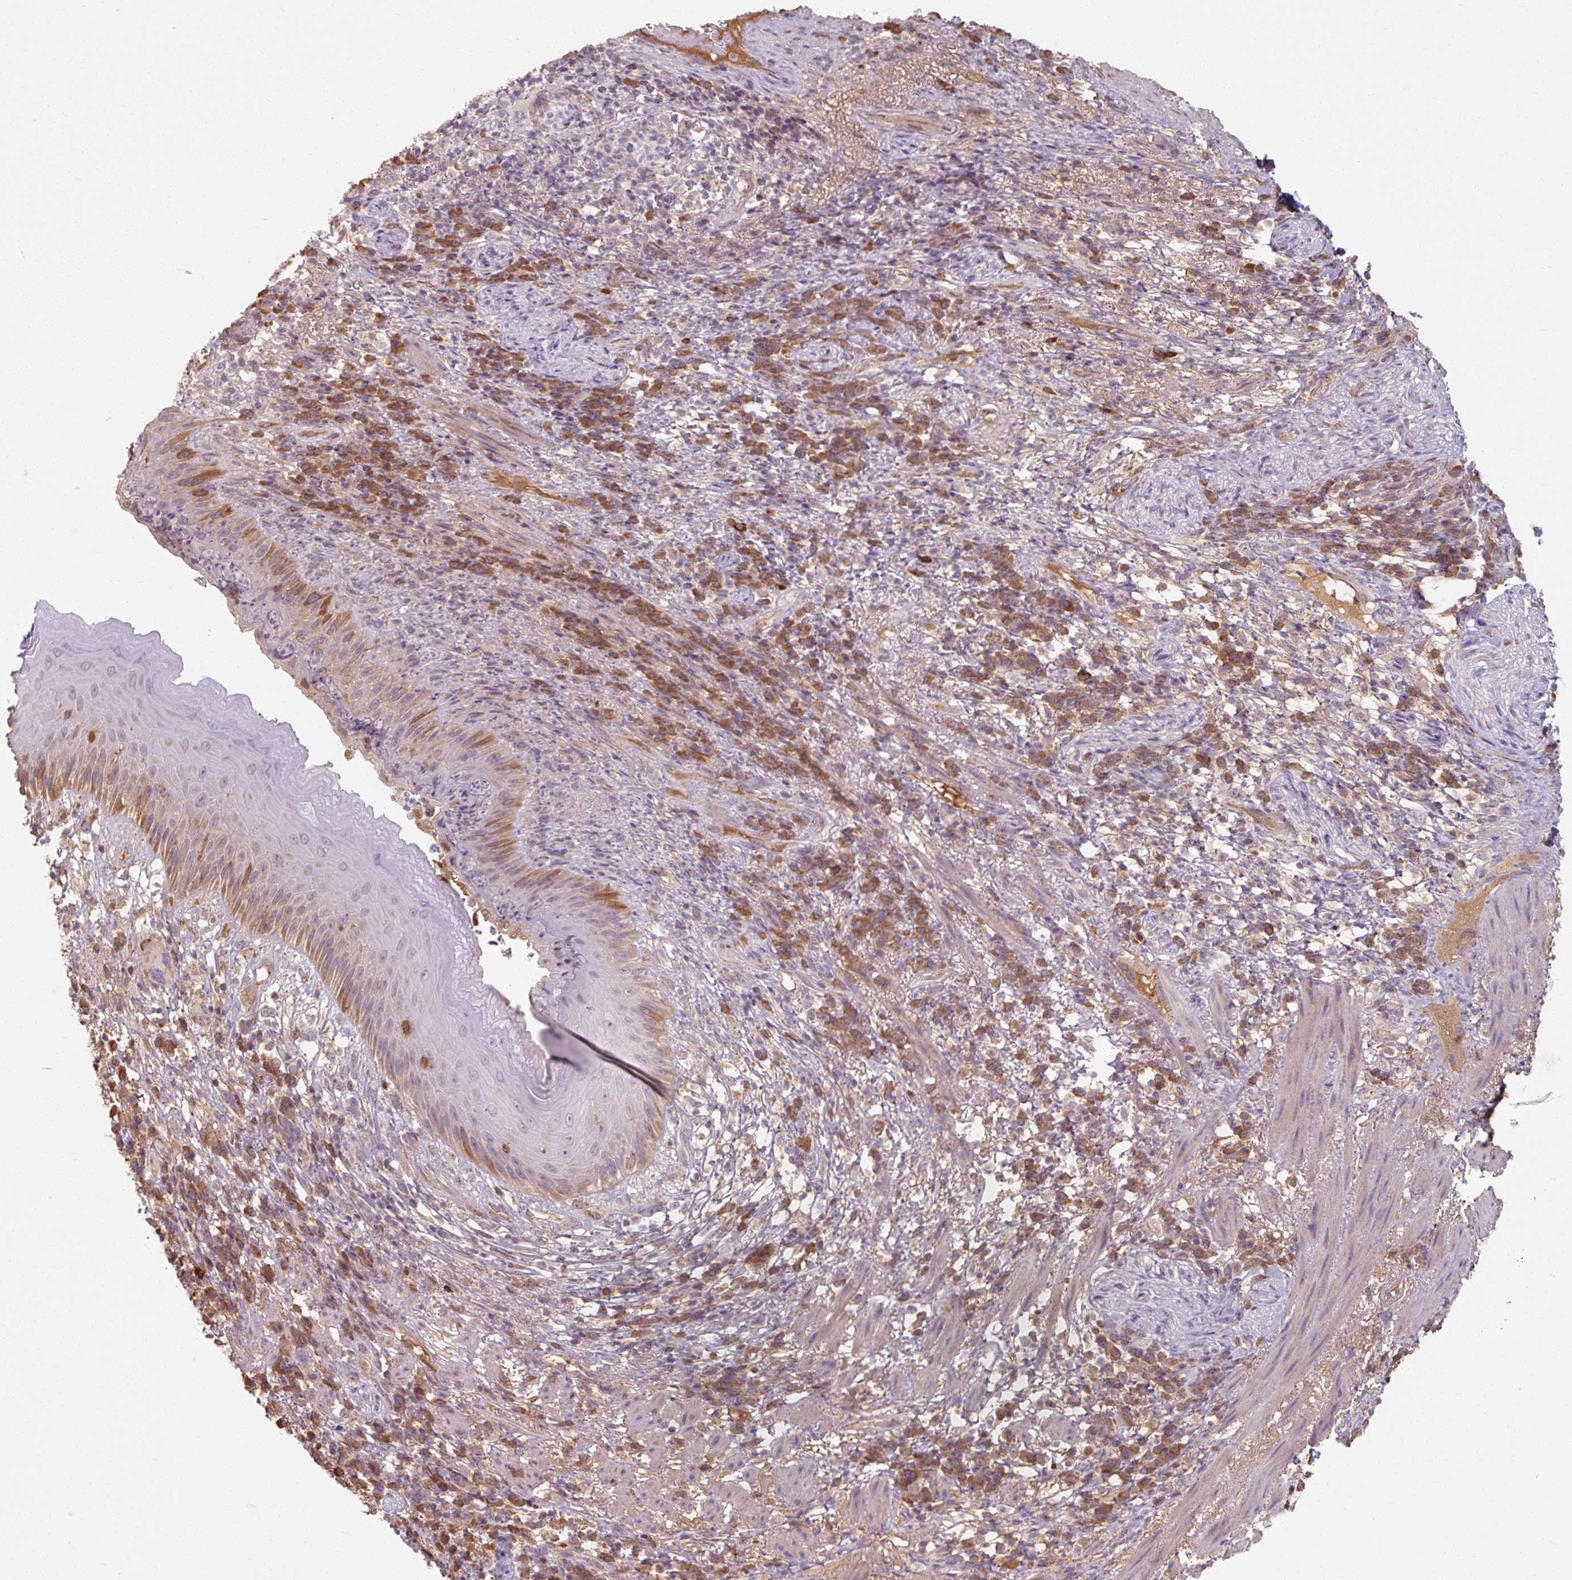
{"staining": {"intensity": "moderate", "quantity": "<25%", "location": "cytoplasmic/membranous"}, "tissue": "skin", "cell_type": "Epidermal cells", "image_type": "normal", "snomed": [{"axis": "morphology", "description": "Normal tissue, NOS"}, {"axis": "topography", "description": "Anal"}], "caption": "This is an image of immunohistochemistry (IHC) staining of unremarkable skin, which shows moderate expression in the cytoplasmic/membranous of epidermal cells.", "gene": "TSEN54", "patient": {"sex": "male", "age": 78}}